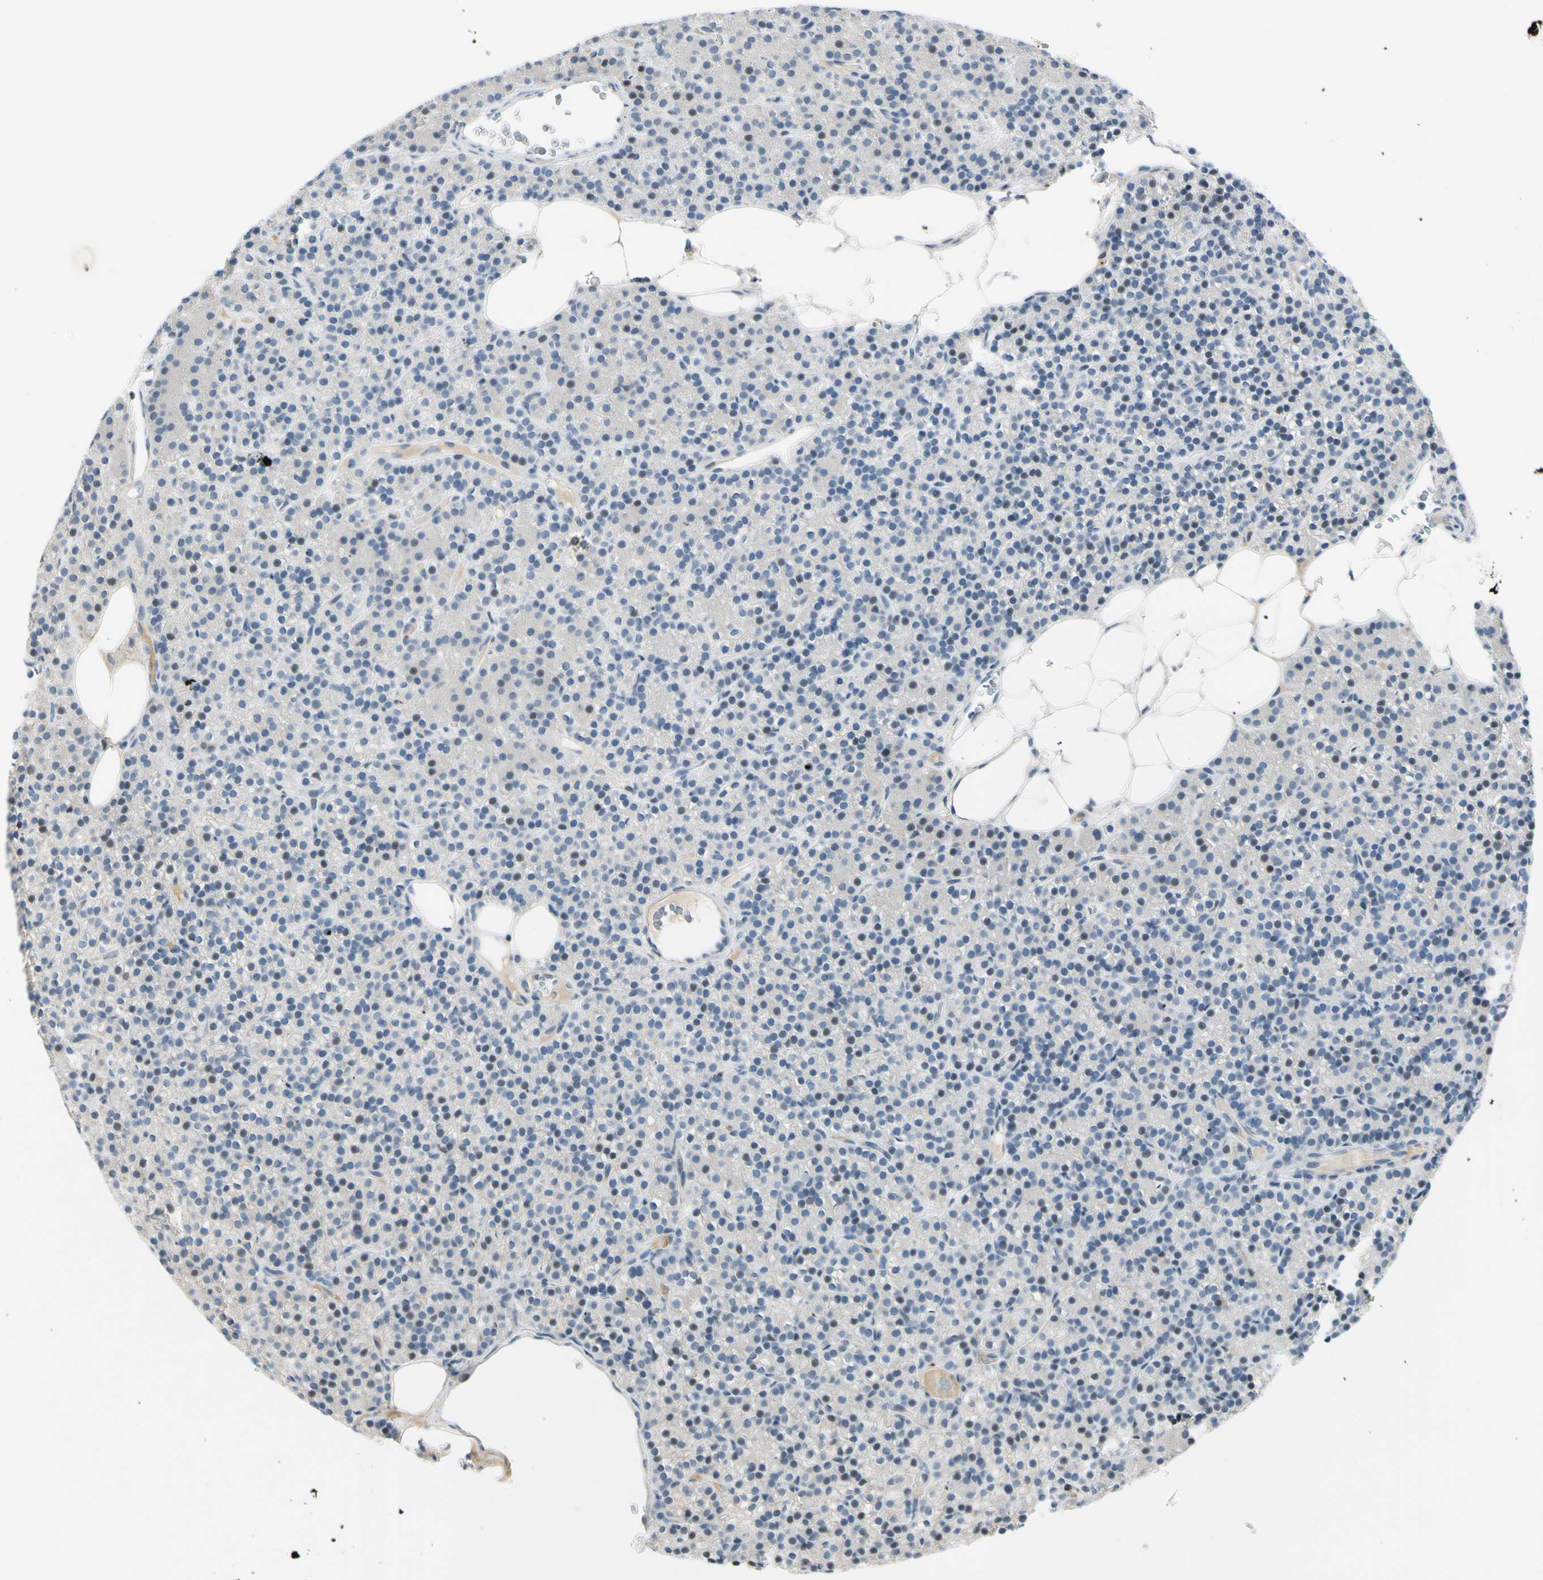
{"staining": {"intensity": "negative", "quantity": "none", "location": "none"}, "tissue": "parathyroid gland", "cell_type": "Glandular cells", "image_type": "normal", "snomed": [{"axis": "morphology", "description": "Normal tissue, NOS"}, {"axis": "morphology", "description": "Hyperplasia, NOS"}, {"axis": "topography", "description": "Parathyroid gland"}], "caption": "Human parathyroid gland stained for a protein using immunohistochemistry displays no positivity in glandular cells.", "gene": "B4GALNT1", "patient": {"sex": "male", "age": 44}}